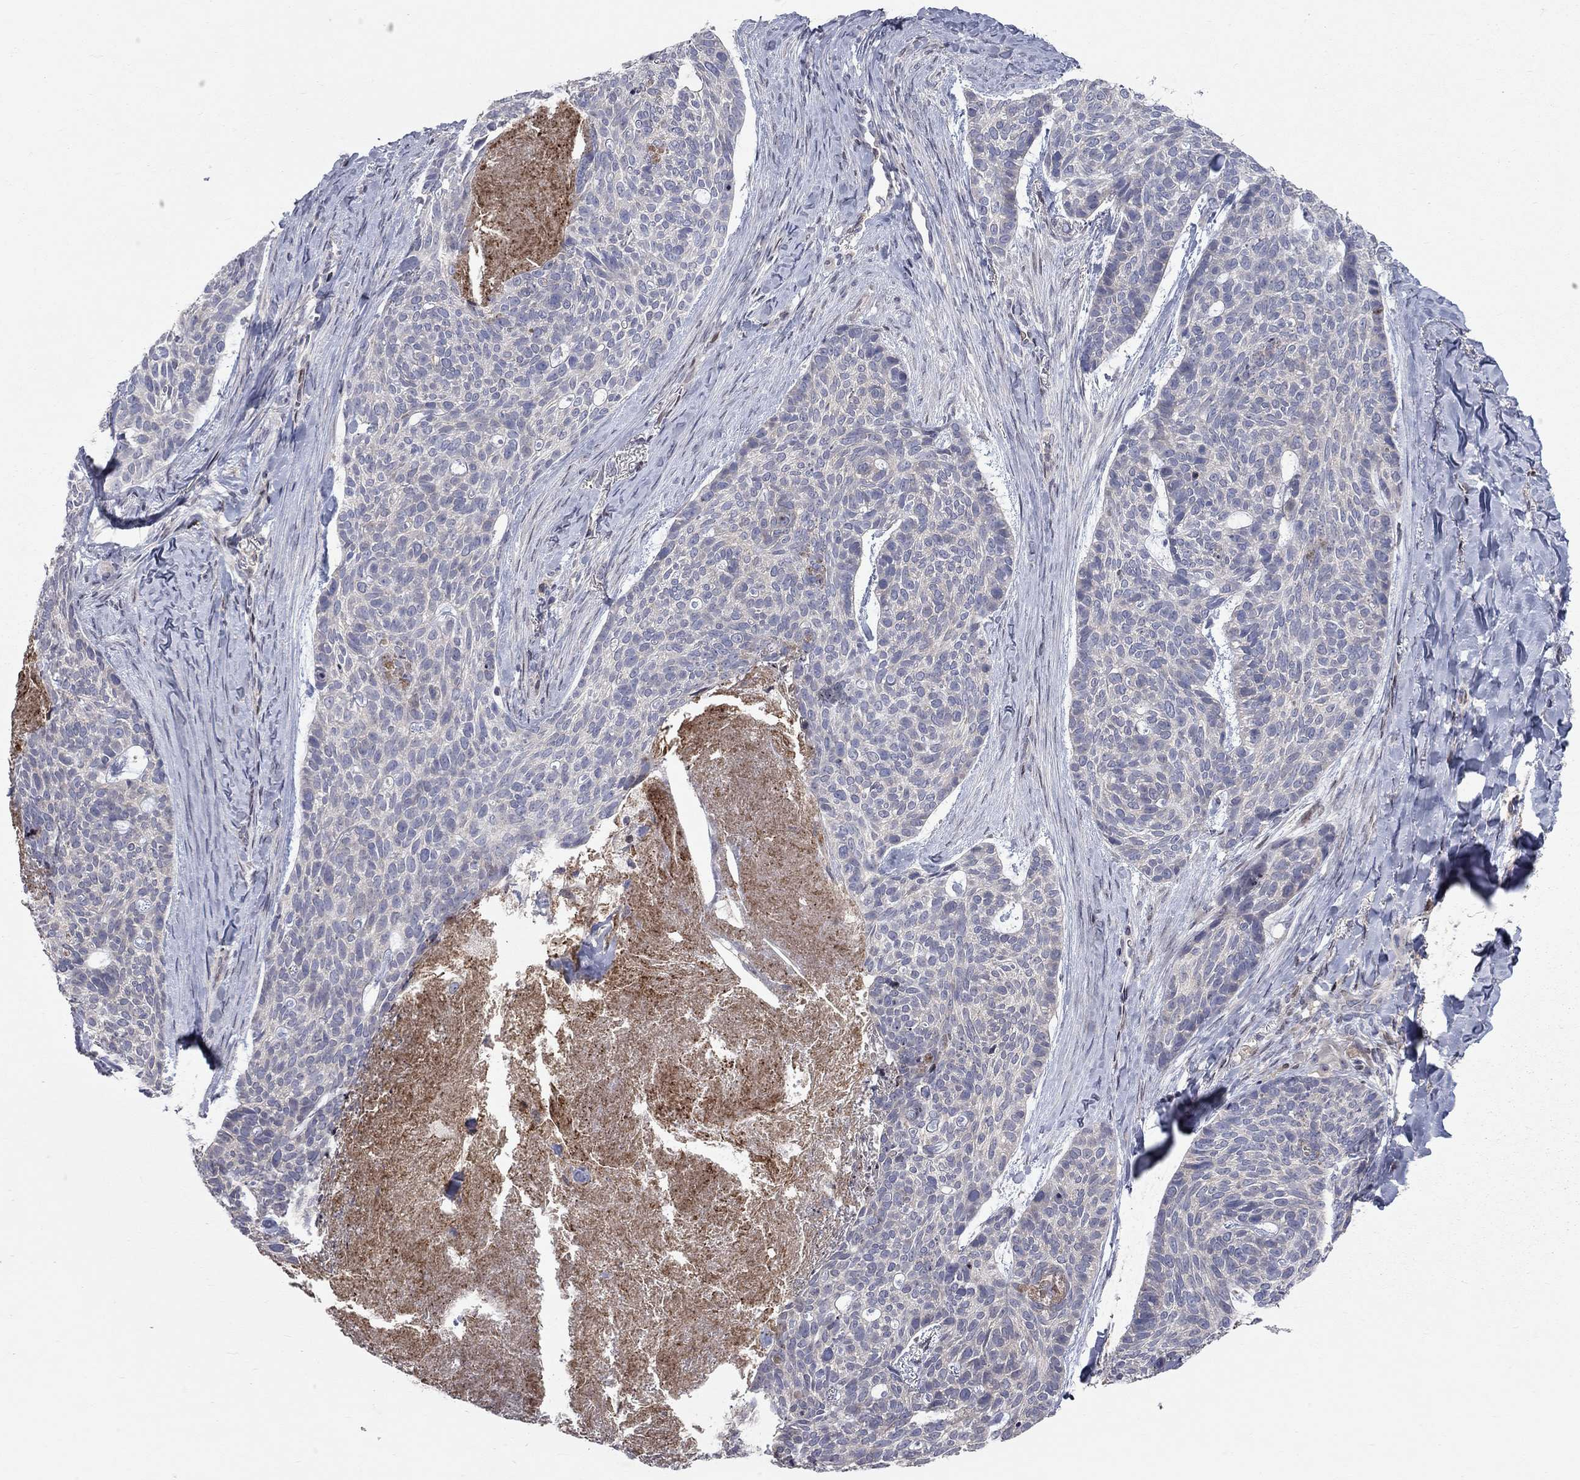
{"staining": {"intensity": "negative", "quantity": "none", "location": "none"}, "tissue": "skin cancer", "cell_type": "Tumor cells", "image_type": "cancer", "snomed": [{"axis": "morphology", "description": "Basal cell carcinoma"}, {"axis": "topography", "description": "Skin"}], "caption": "The photomicrograph reveals no significant staining in tumor cells of skin cancer (basal cell carcinoma). (DAB (3,3'-diaminobenzidine) IHC, high magnification).", "gene": "ERN2", "patient": {"sex": "female", "age": 69}}